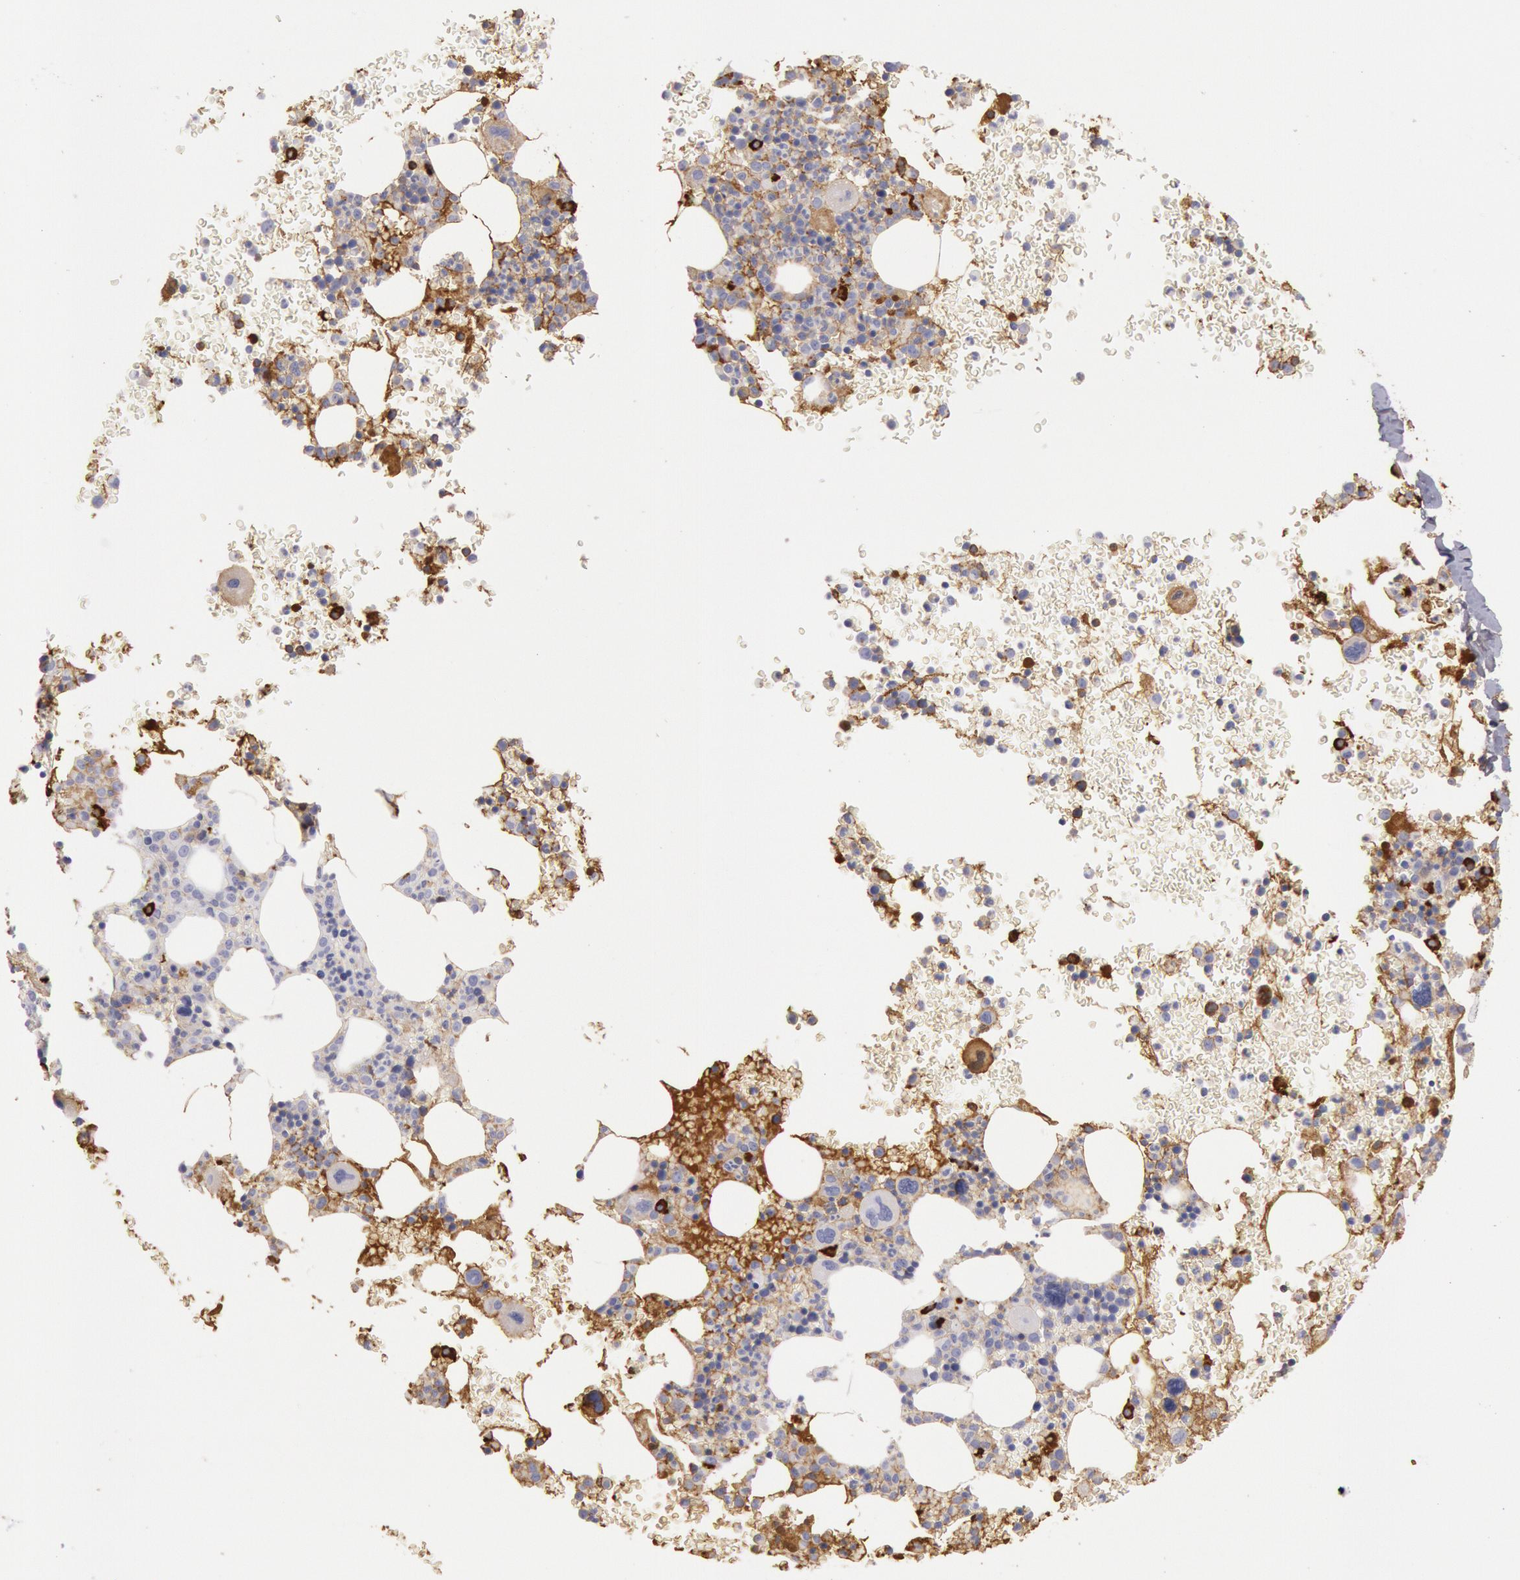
{"staining": {"intensity": "strong", "quantity": "<25%", "location": "cytoplasmic/membranous"}, "tissue": "bone marrow", "cell_type": "Hematopoietic cells", "image_type": "normal", "snomed": [{"axis": "morphology", "description": "Normal tissue, NOS"}, {"axis": "topography", "description": "Bone marrow"}], "caption": "High-magnification brightfield microscopy of unremarkable bone marrow stained with DAB (brown) and counterstained with hematoxylin (blue). hematopoietic cells exhibit strong cytoplasmic/membranous staining is identified in approximately<25% of cells. The protein of interest is shown in brown color, while the nuclei are stained blue.", "gene": "IGHA1", "patient": {"sex": "male", "age": 69}}